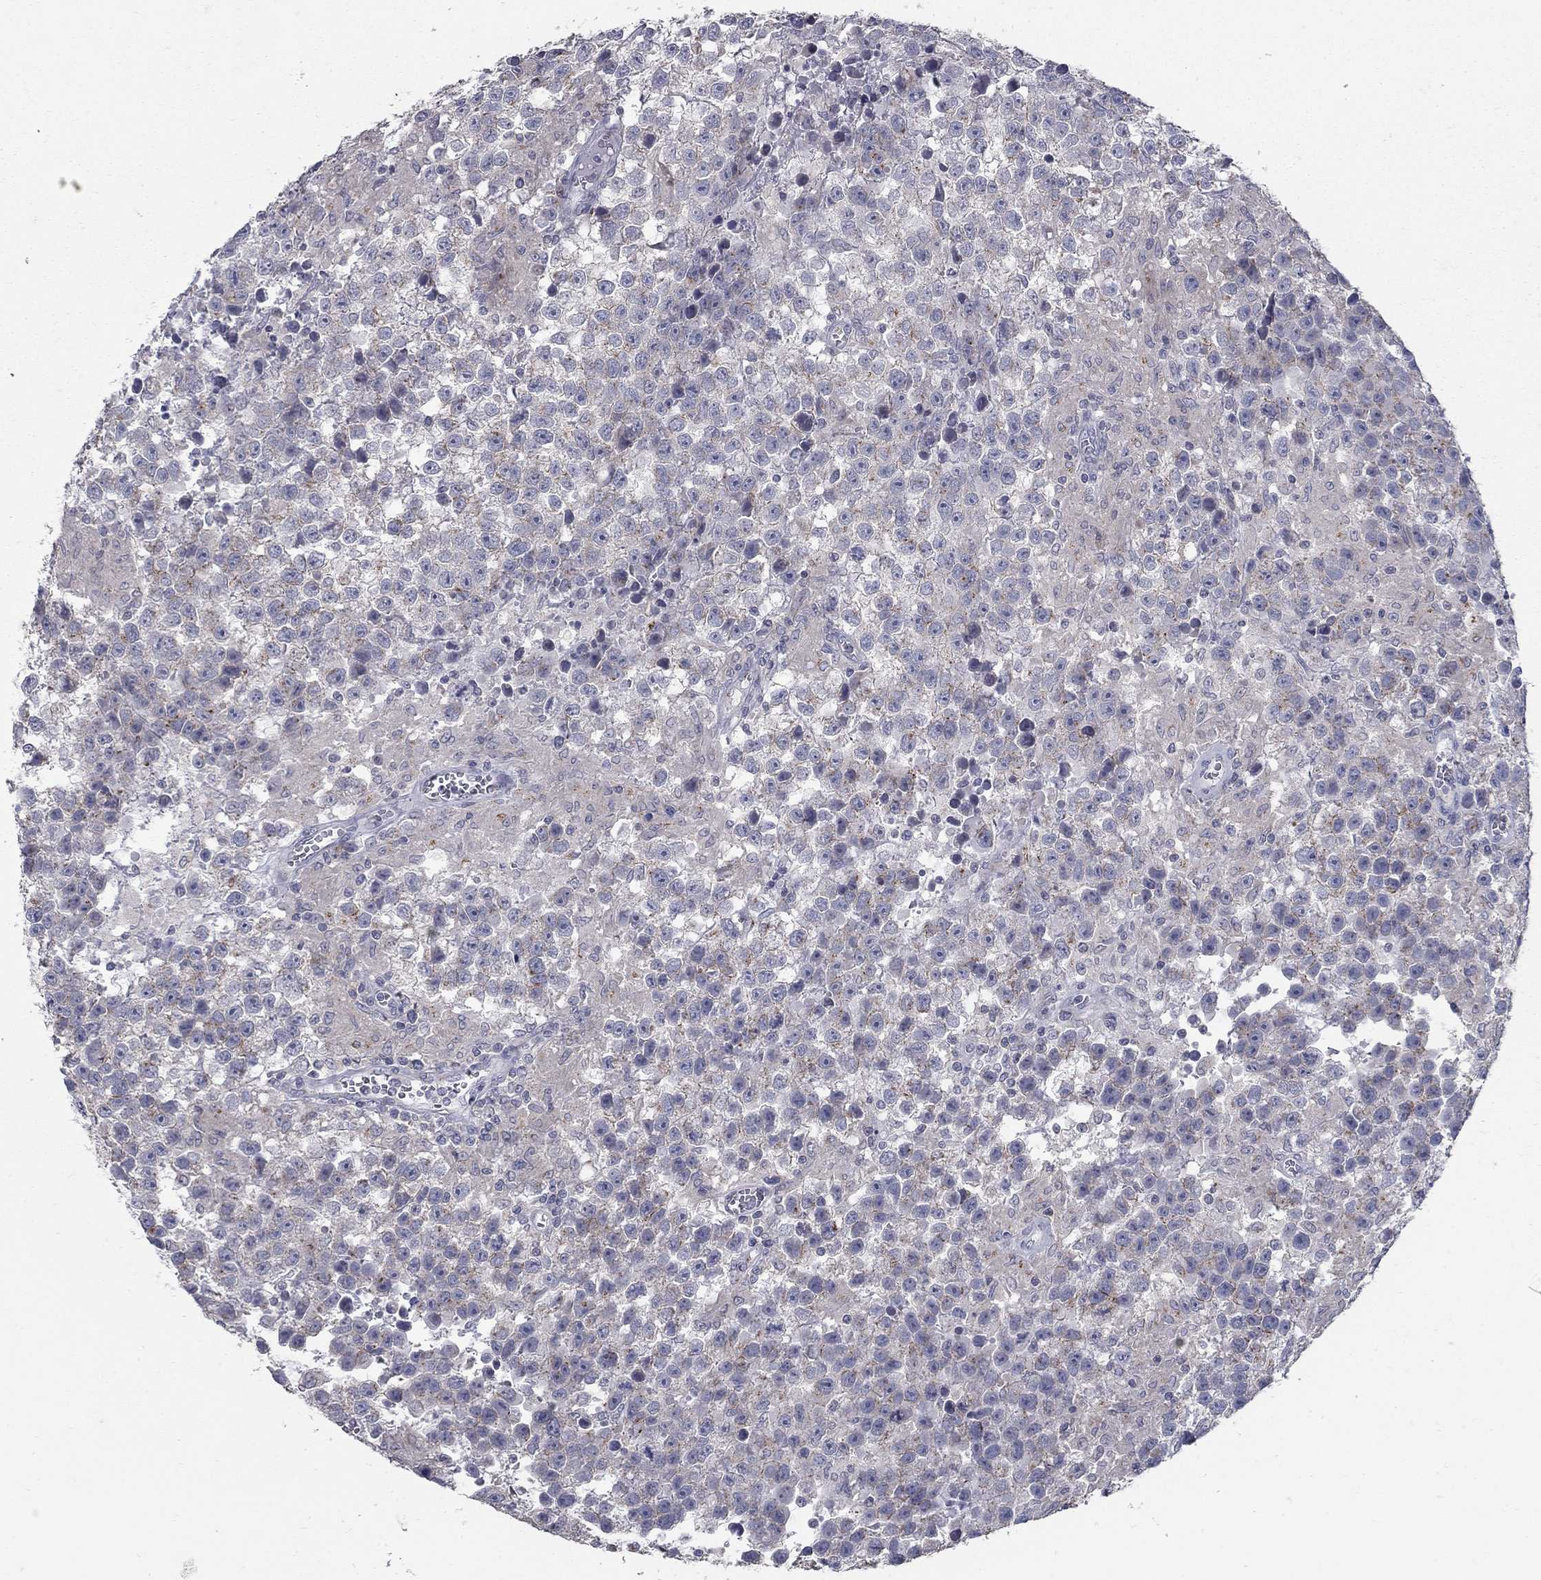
{"staining": {"intensity": "negative", "quantity": "none", "location": "none"}, "tissue": "testis cancer", "cell_type": "Tumor cells", "image_type": "cancer", "snomed": [{"axis": "morphology", "description": "Seminoma, NOS"}, {"axis": "topography", "description": "Testis"}], "caption": "Testis cancer (seminoma) was stained to show a protein in brown. There is no significant positivity in tumor cells. (IHC, brightfield microscopy, high magnification).", "gene": "KIAA0319L", "patient": {"sex": "male", "age": 43}}